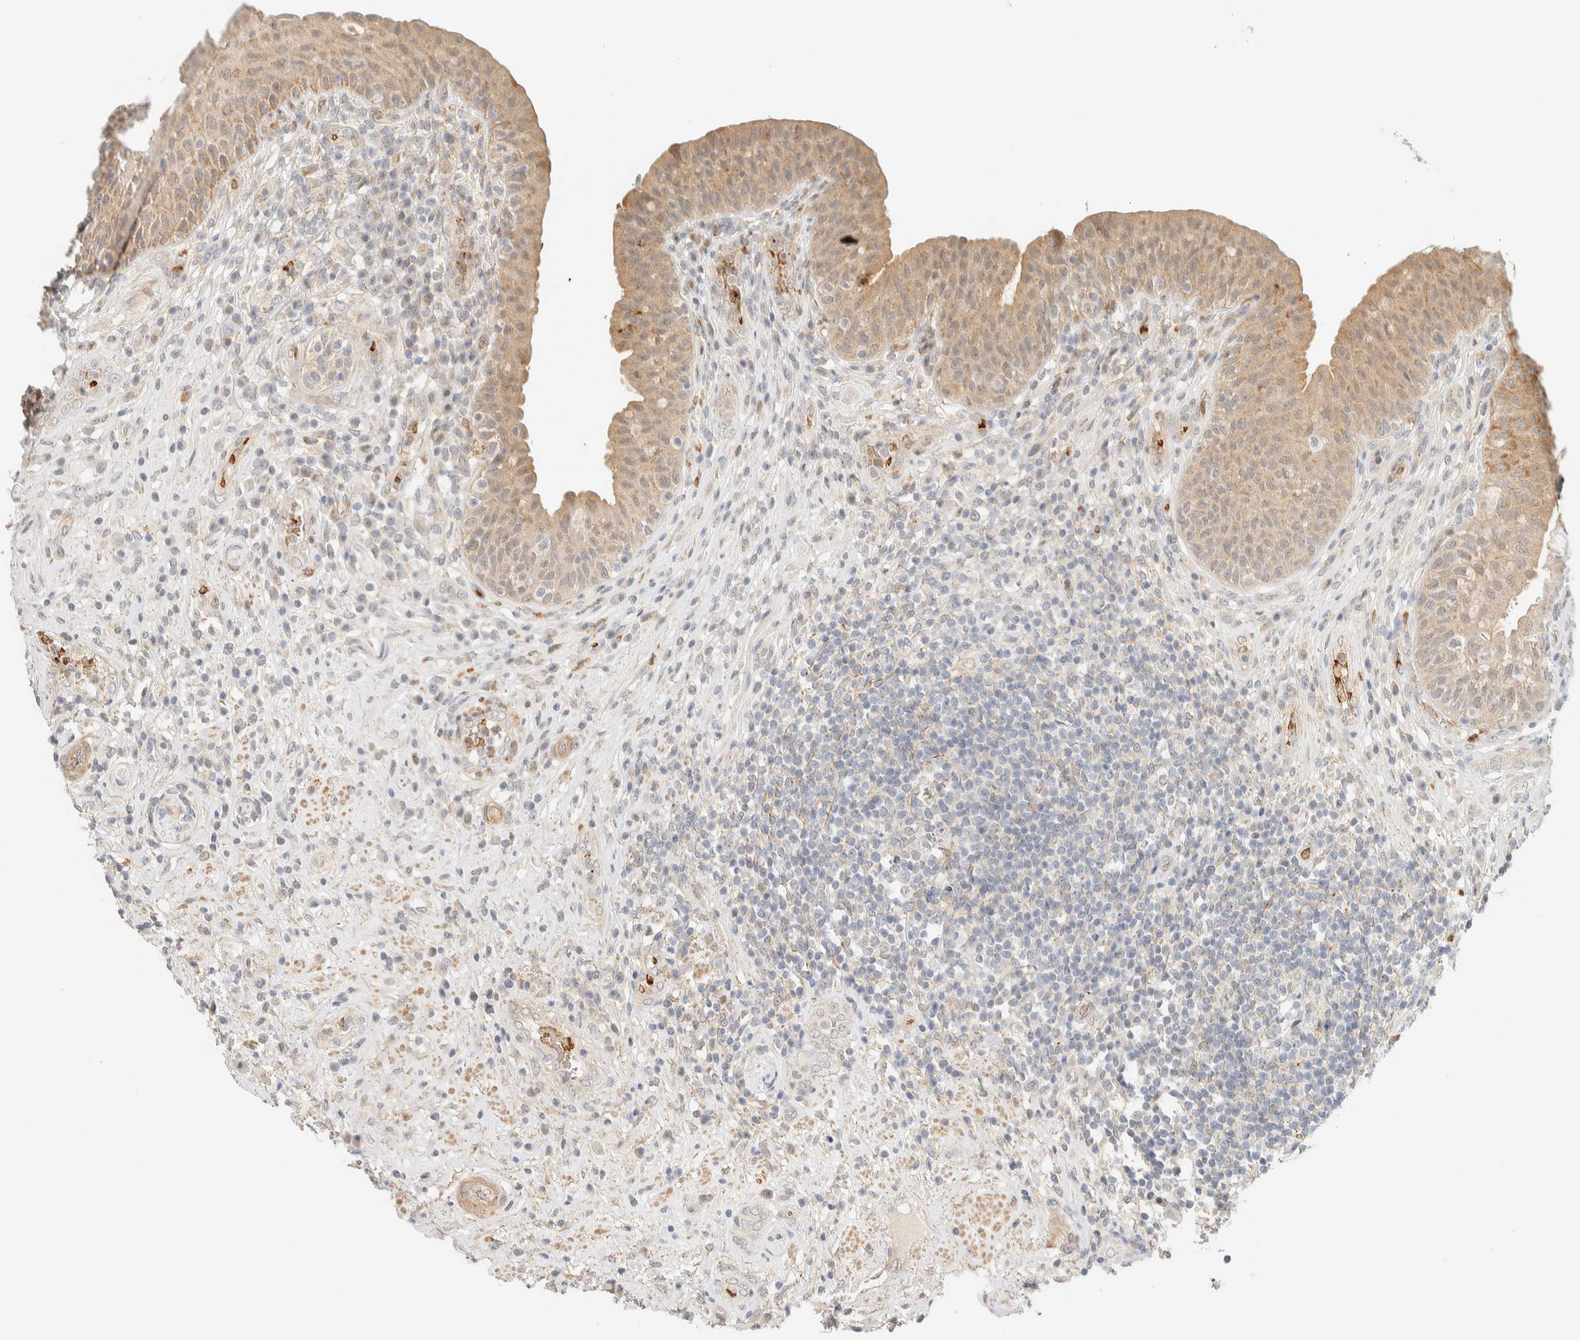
{"staining": {"intensity": "weak", "quantity": ">75%", "location": "cytoplasmic/membranous"}, "tissue": "urinary bladder", "cell_type": "Urothelial cells", "image_type": "normal", "snomed": [{"axis": "morphology", "description": "Normal tissue, NOS"}, {"axis": "topography", "description": "Urinary bladder"}], "caption": "Protein staining of normal urinary bladder exhibits weak cytoplasmic/membranous positivity in approximately >75% of urothelial cells.", "gene": "TNK1", "patient": {"sex": "female", "age": 62}}